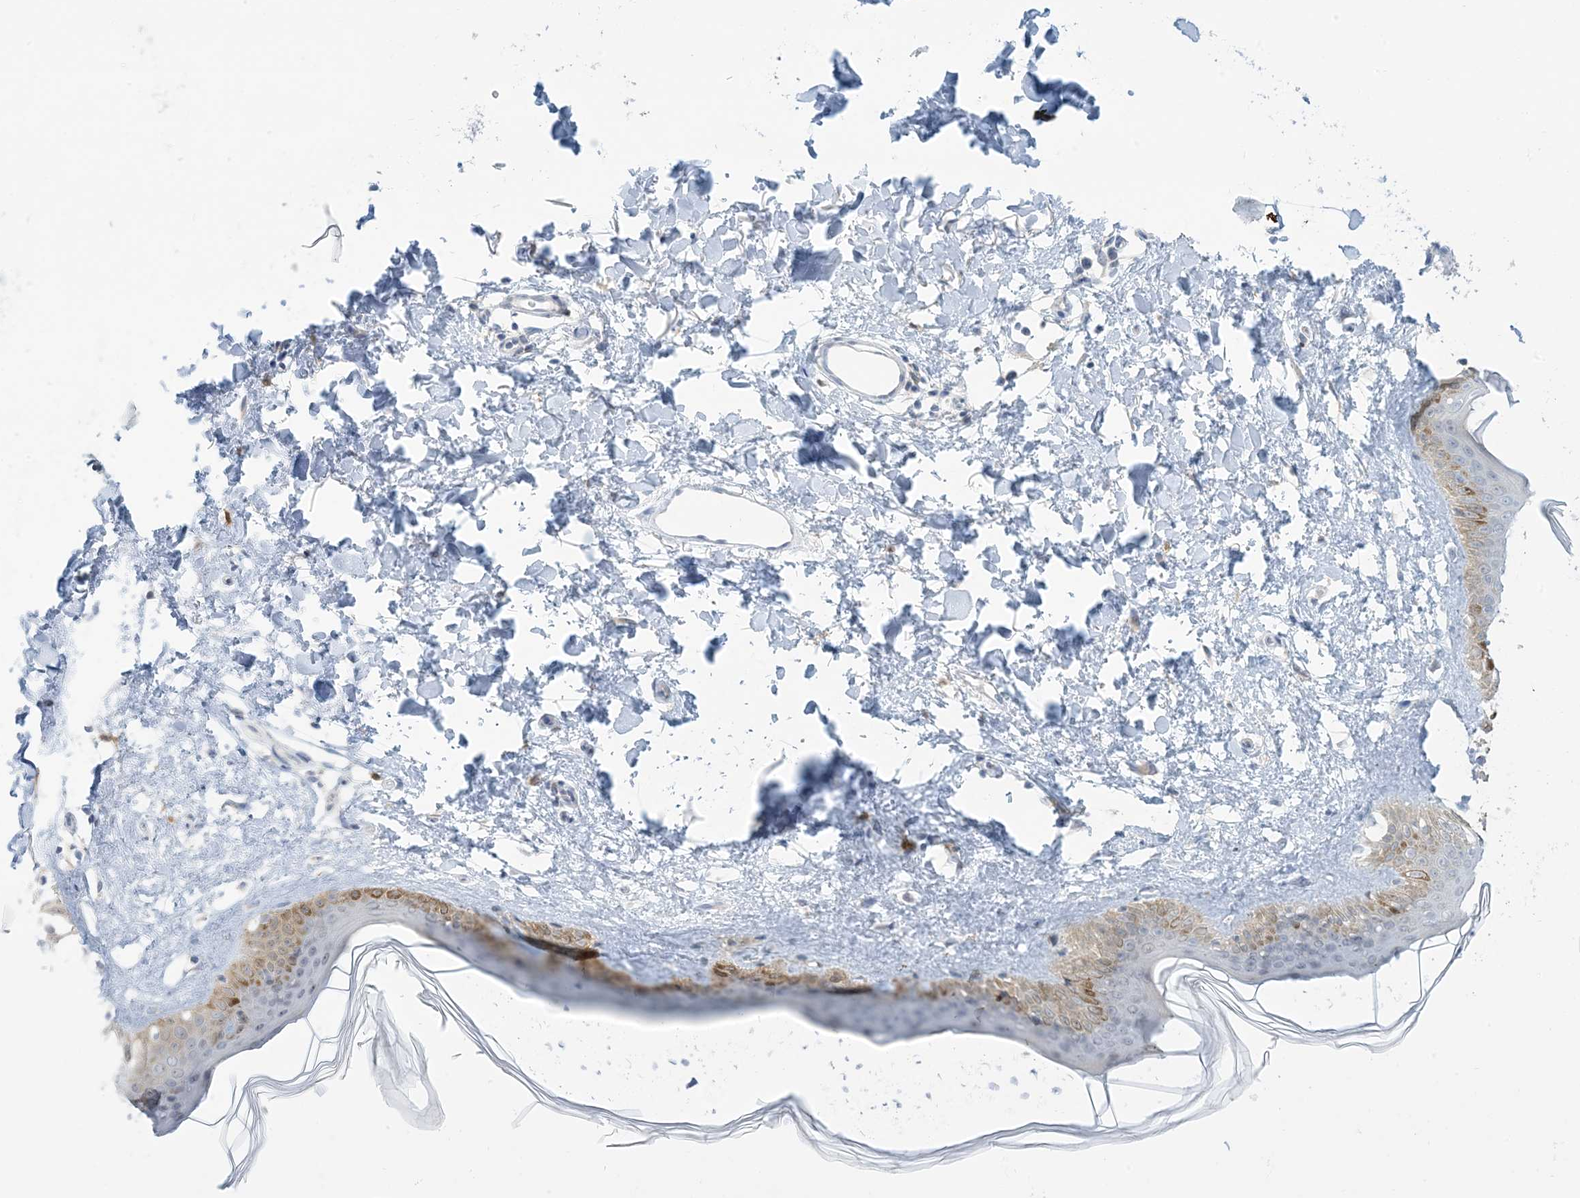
{"staining": {"intensity": "negative", "quantity": "none", "location": "none"}, "tissue": "skin", "cell_type": "Fibroblasts", "image_type": "normal", "snomed": [{"axis": "morphology", "description": "Normal tissue, NOS"}, {"axis": "topography", "description": "Skin"}], "caption": "A photomicrograph of skin stained for a protein exhibits no brown staining in fibroblasts.", "gene": "MRPS18A", "patient": {"sex": "female", "age": 58}}